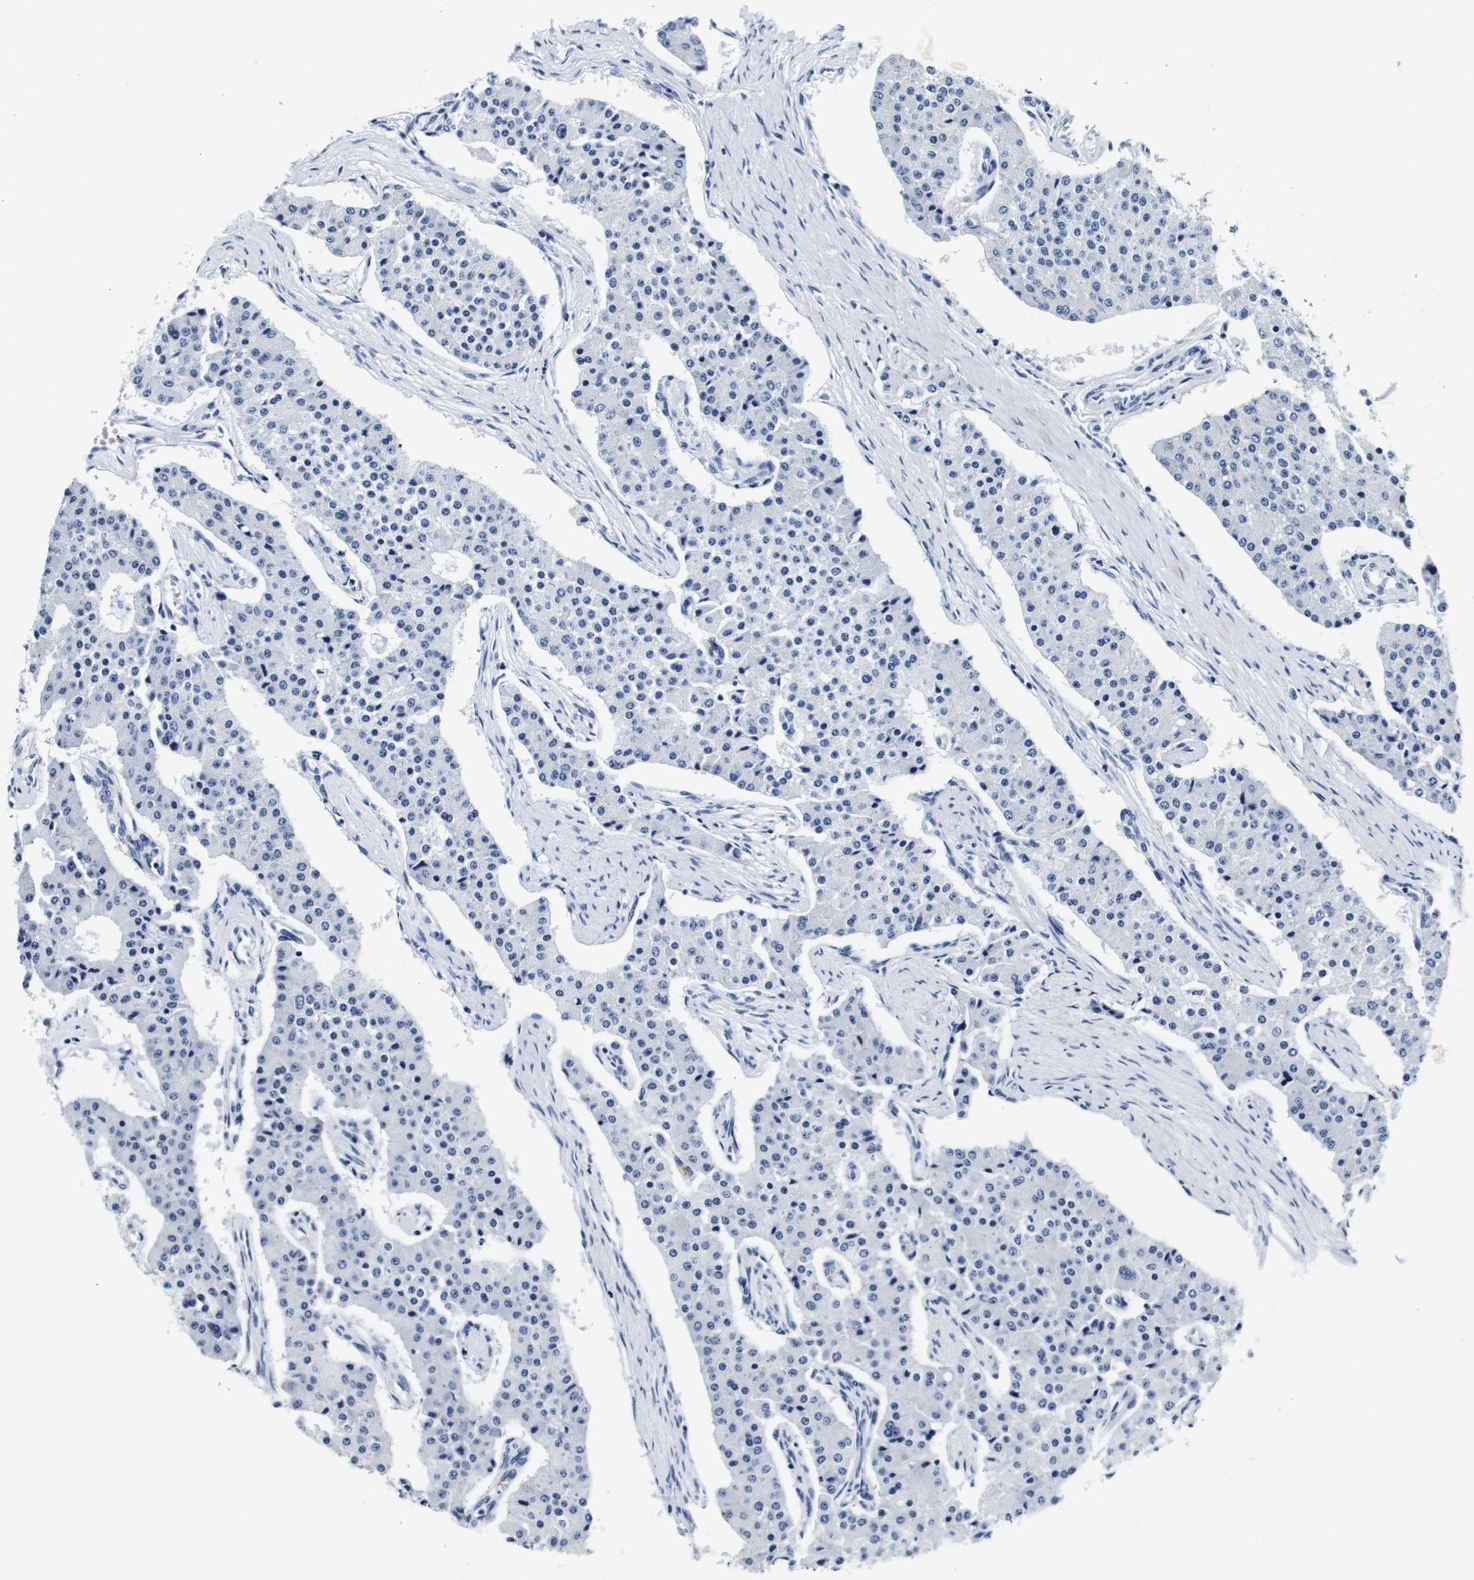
{"staining": {"intensity": "negative", "quantity": "none", "location": "none"}, "tissue": "carcinoid", "cell_type": "Tumor cells", "image_type": "cancer", "snomed": [{"axis": "morphology", "description": "Carcinoid, malignant, NOS"}, {"axis": "topography", "description": "Colon"}], "caption": "Tumor cells show no significant positivity in carcinoid.", "gene": "GP1BA", "patient": {"sex": "female", "age": 52}}